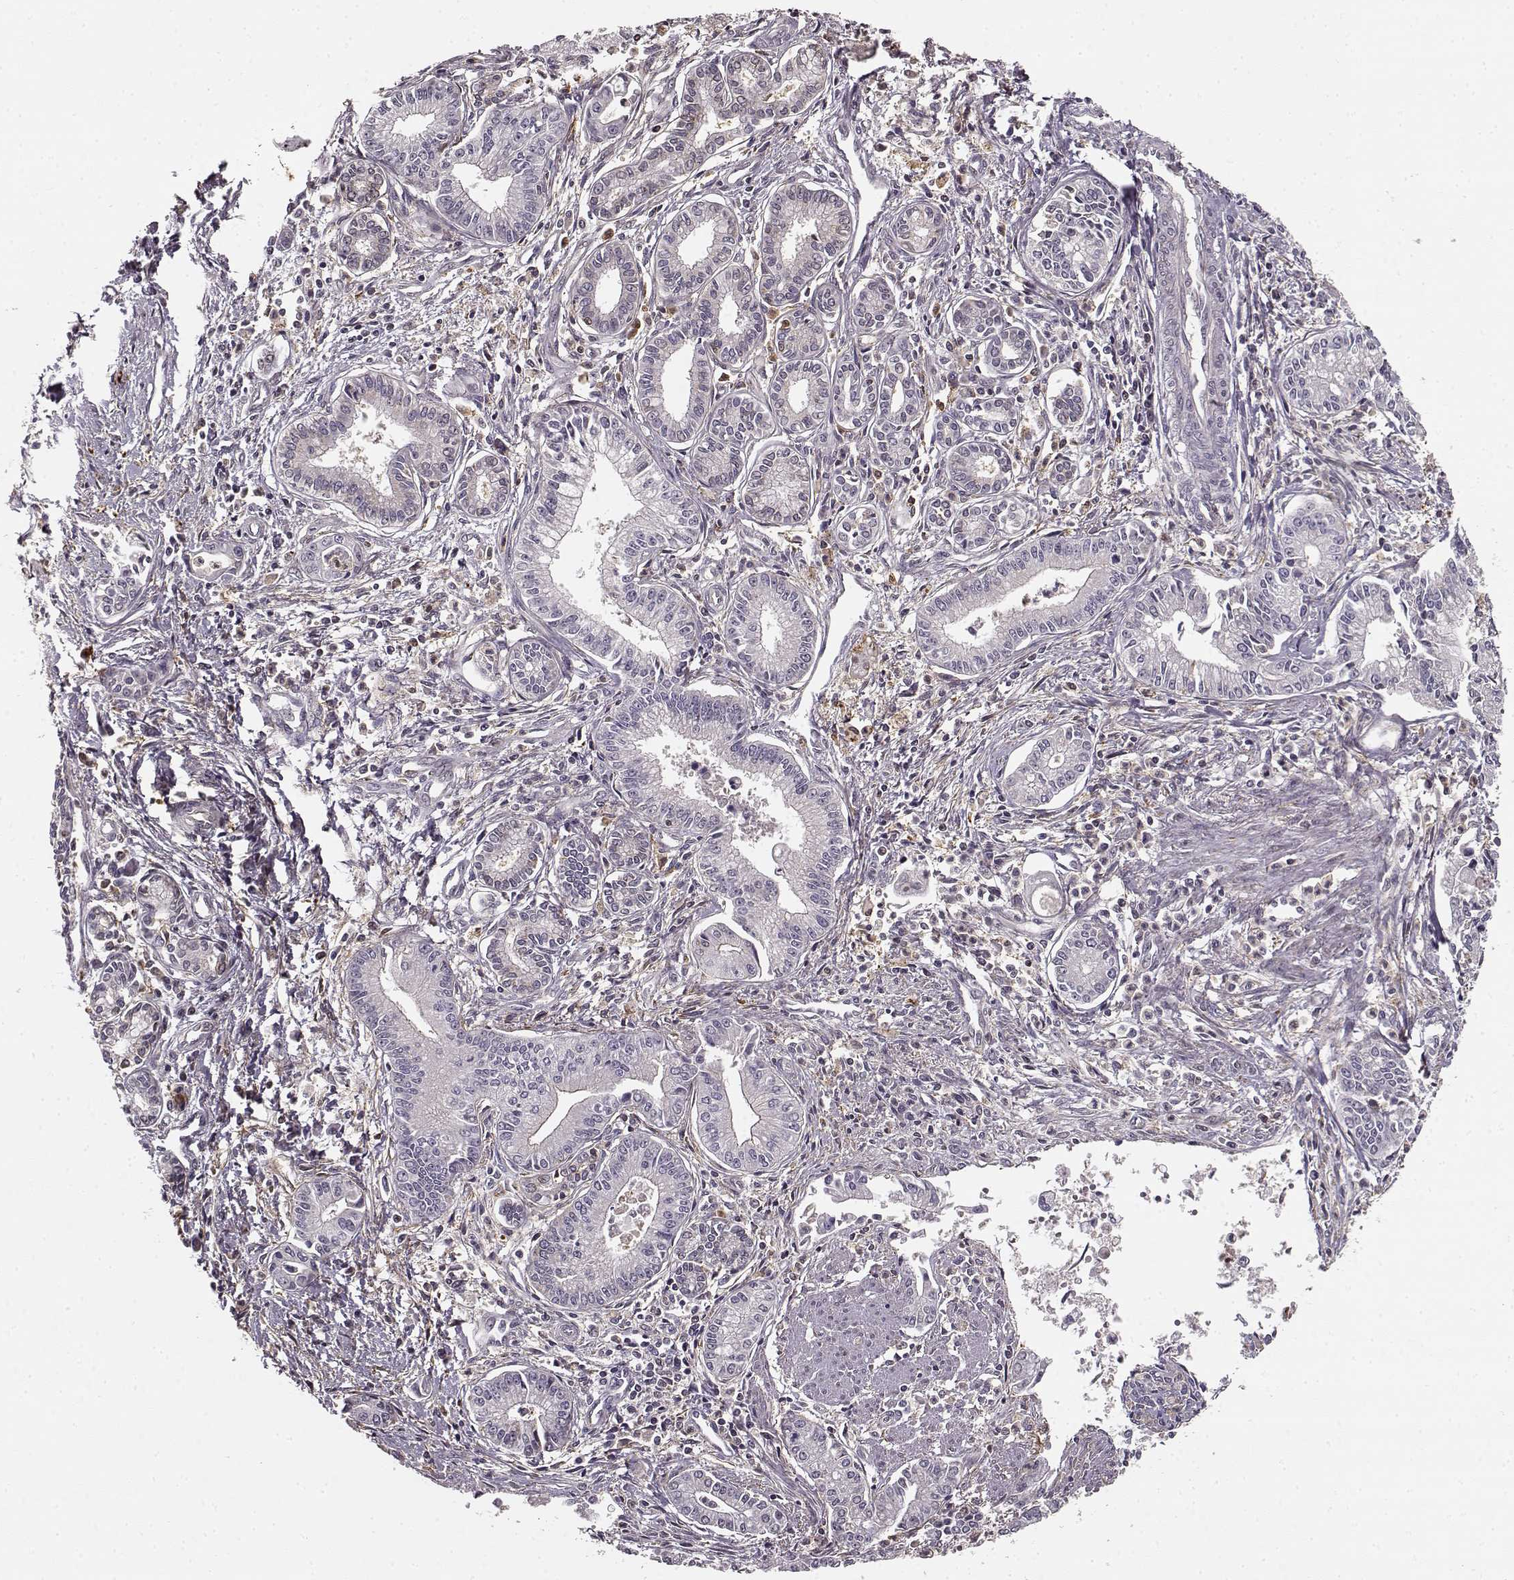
{"staining": {"intensity": "negative", "quantity": "none", "location": "none"}, "tissue": "pancreatic cancer", "cell_type": "Tumor cells", "image_type": "cancer", "snomed": [{"axis": "morphology", "description": "Adenocarcinoma, NOS"}, {"axis": "topography", "description": "Pancreas"}], "caption": "Immunohistochemistry (IHC) micrograph of neoplastic tissue: human pancreatic adenocarcinoma stained with DAB (3,3'-diaminobenzidine) displays no significant protein positivity in tumor cells.", "gene": "MFSD1", "patient": {"sex": "female", "age": 65}}